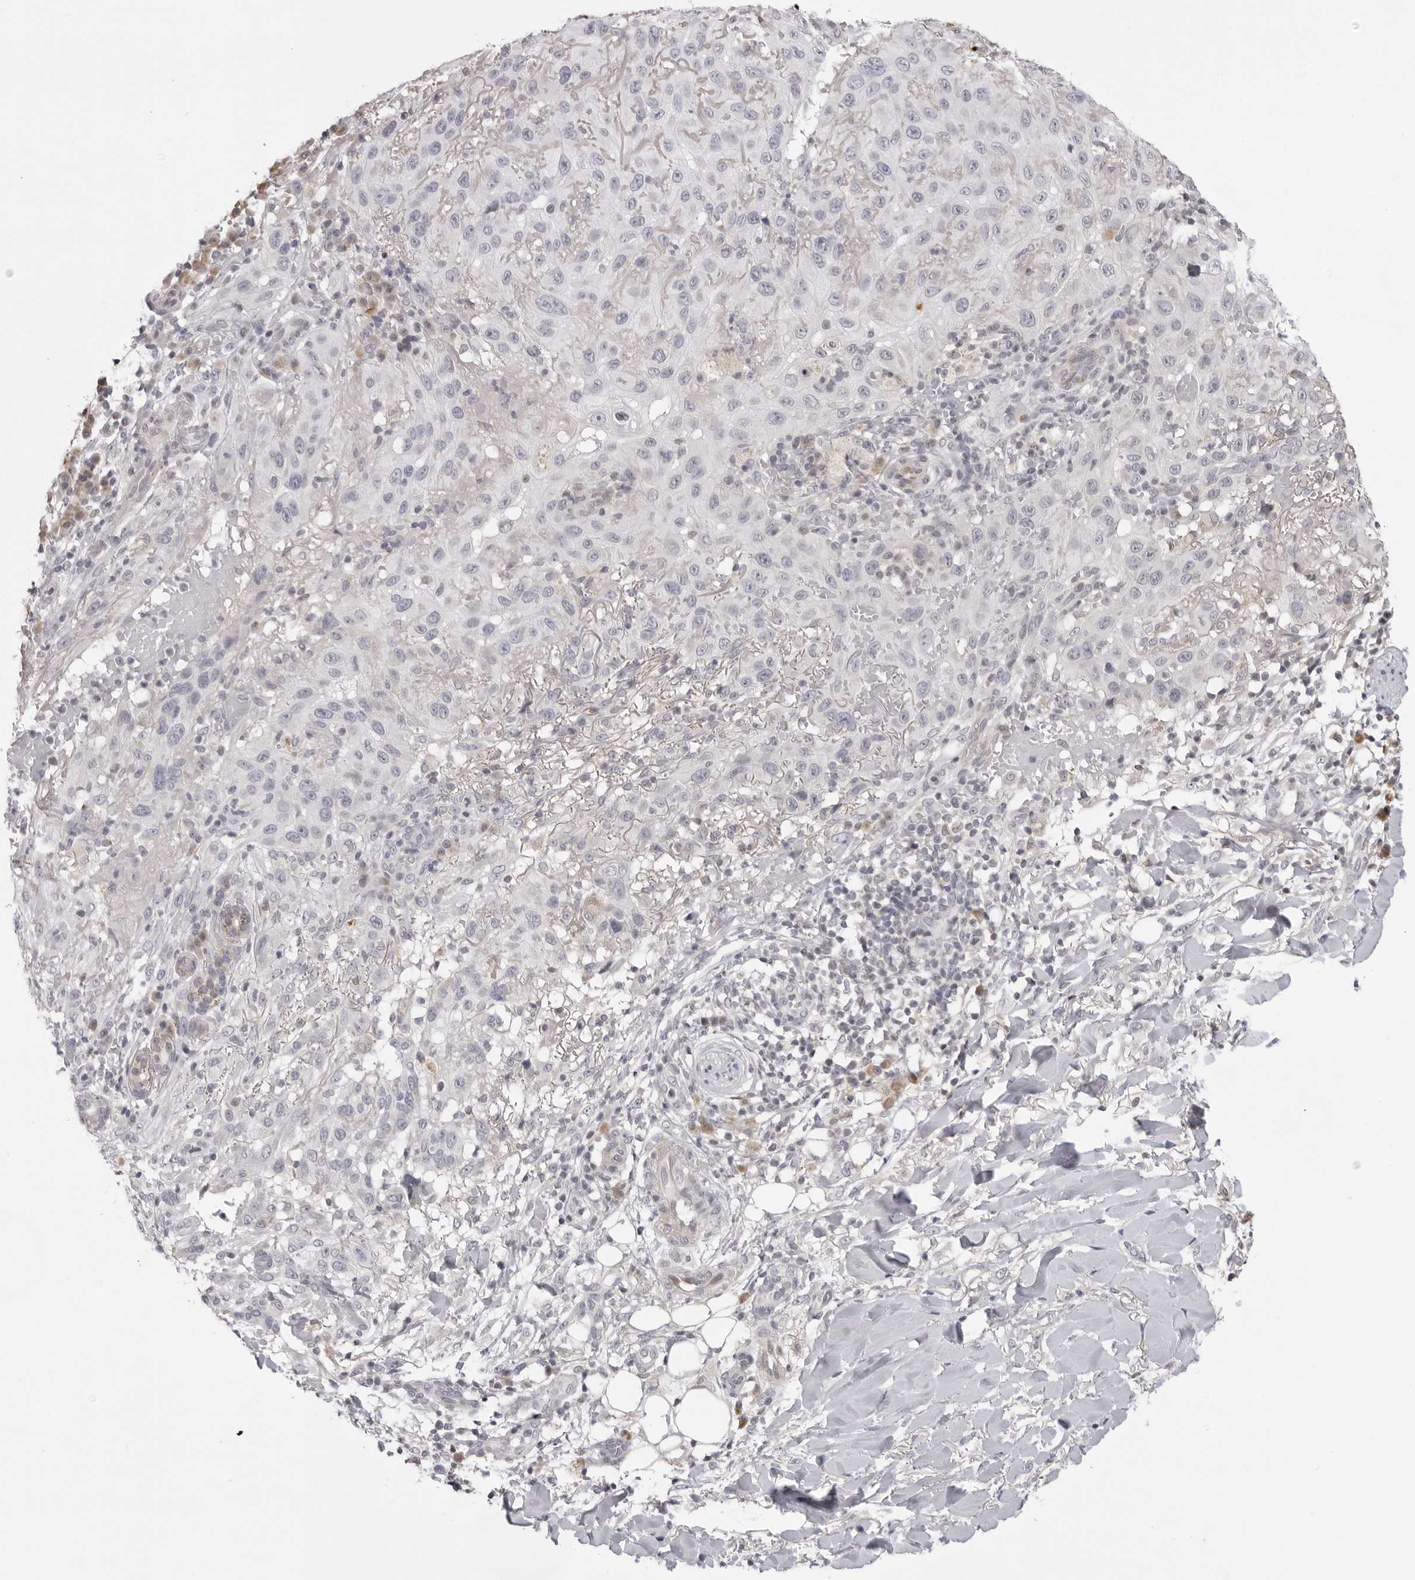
{"staining": {"intensity": "negative", "quantity": "none", "location": "none"}, "tissue": "skin cancer", "cell_type": "Tumor cells", "image_type": "cancer", "snomed": [{"axis": "morphology", "description": "Normal tissue, NOS"}, {"axis": "morphology", "description": "Squamous cell carcinoma, NOS"}, {"axis": "topography", "description": "Skin"}], "caption": "Immunohistochemistry image of neoplastic tissue: skin squamous cell carcinoma stained with DAB shows no significant protein staining in tumor cells. (Brightfield microscopy of DAB immunohistochemistry at high magnification).", "gene": "ACP6", "patient": {"sex": "female", "age": 96}}